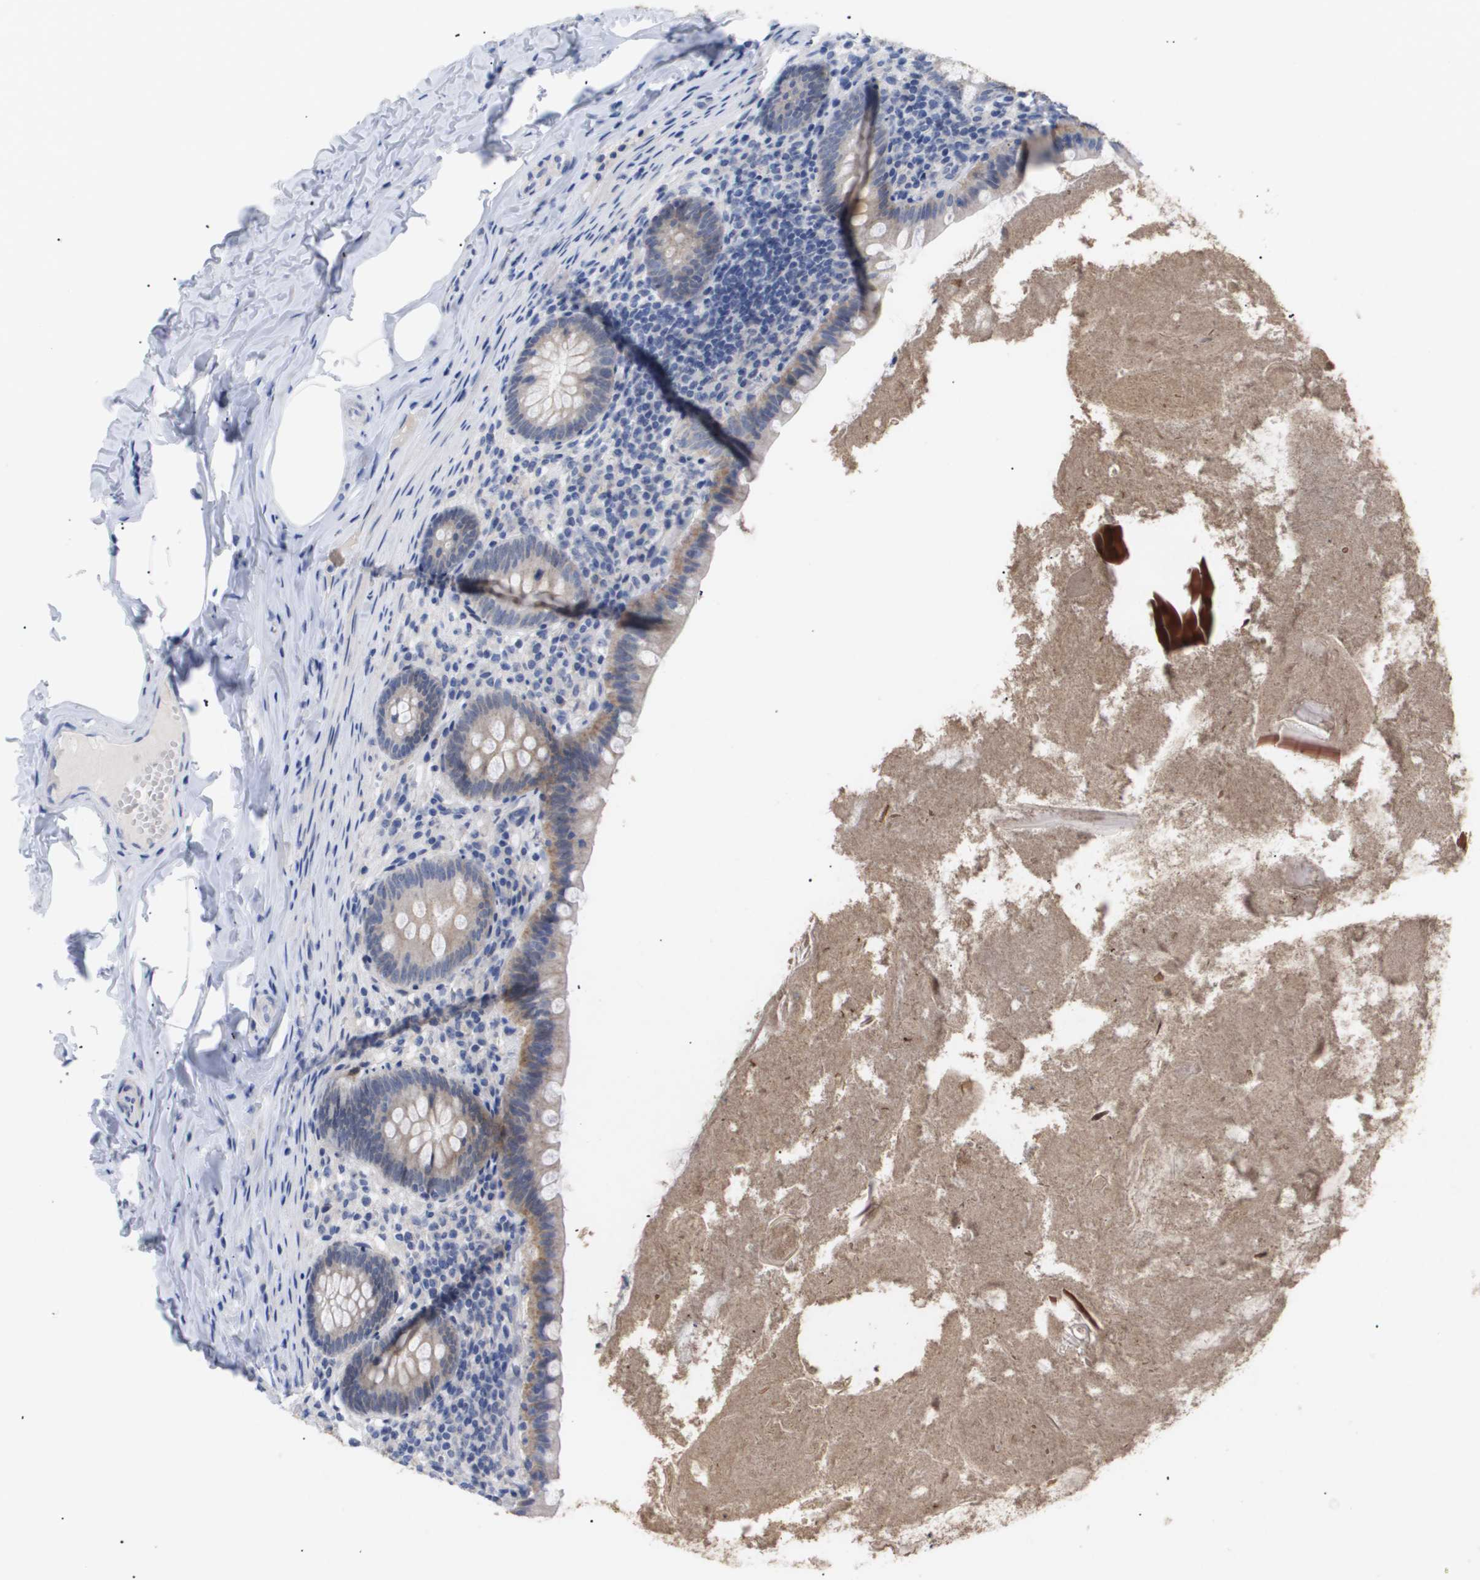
{"staining": {"intensity": "weak", "quantity": "25%-75%", "location": "cytoplasmic/membranous"}, "tissue": "appendix", "cell_type": "Glandular cells", "image_type": "normal", "snomed": [{"axis": "morphology", "description": "Normal tissue, NOS"}, {"axis": "topography", "description": "Appendix"}], "caption": "A micrograph of human appendix stained for a protein demonstrates weak cytoplasmic/membranous brown staining in glandular cells.", "gene": "CAV3", "patient": {"sex": "male", "age": 52}}